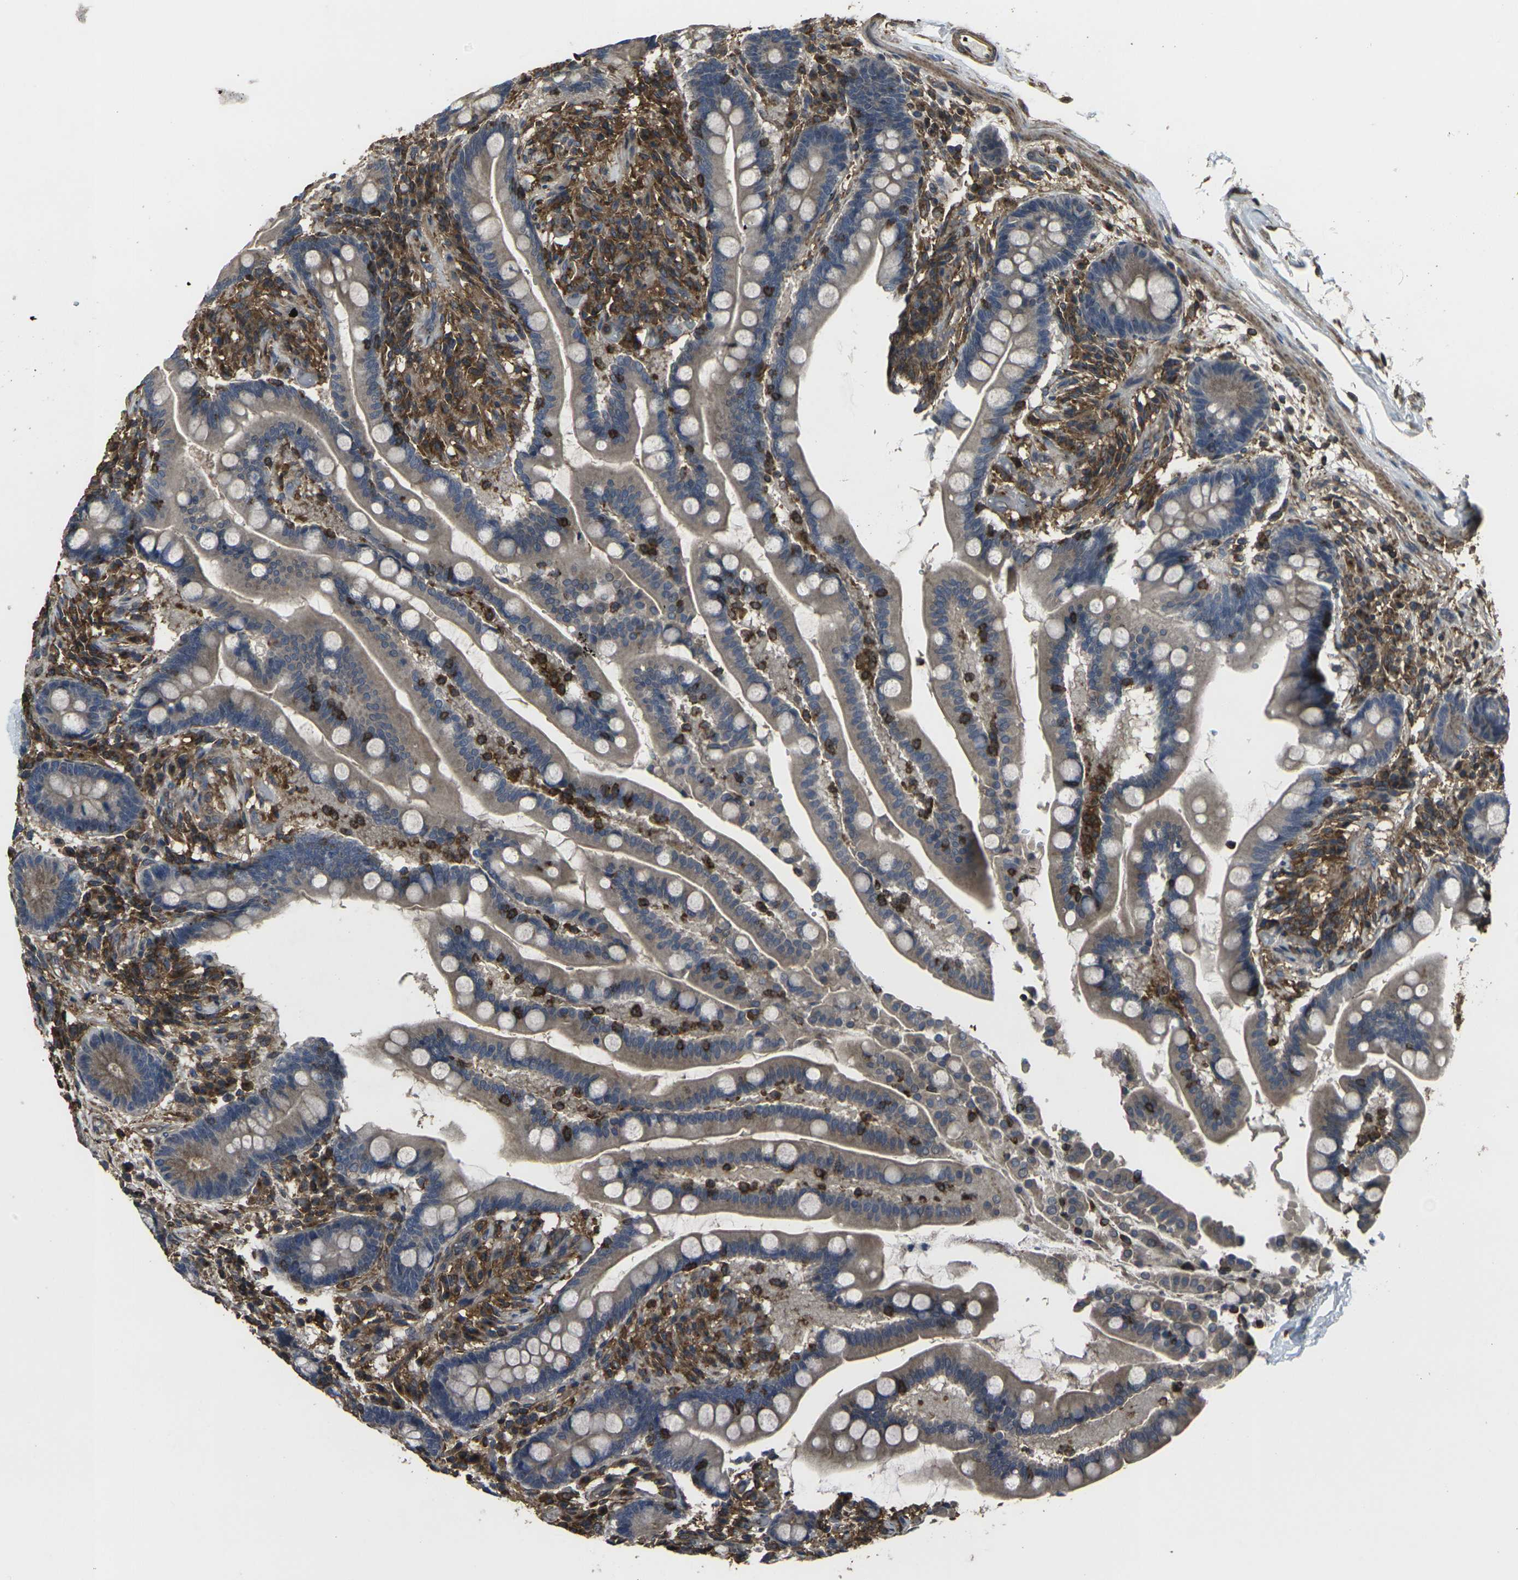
{"staining": {"intensity": "weak", "quantity": ">75%", "location": "cytoplasmic/membranous"}, "tissue": "colon", "cell_type": "Endothelial cells", "image_type": "normal", "snomed": [{"axis": "morphology", "description": "Normal tissue, NOS"}, {"axis": "topography", "description": "Colon"}], "caption": "IHC (DAB) staining of normal colon exhibits weak cytoplasmic/membranous protein expression in about >75% of endothelial cells. Using DAB (brown) and hematoxylin (blue) stains, captured at high magnification using brightfield microscopy.", "gene": "PRKACB", "patient": {"sex": "male", "age": 73}}